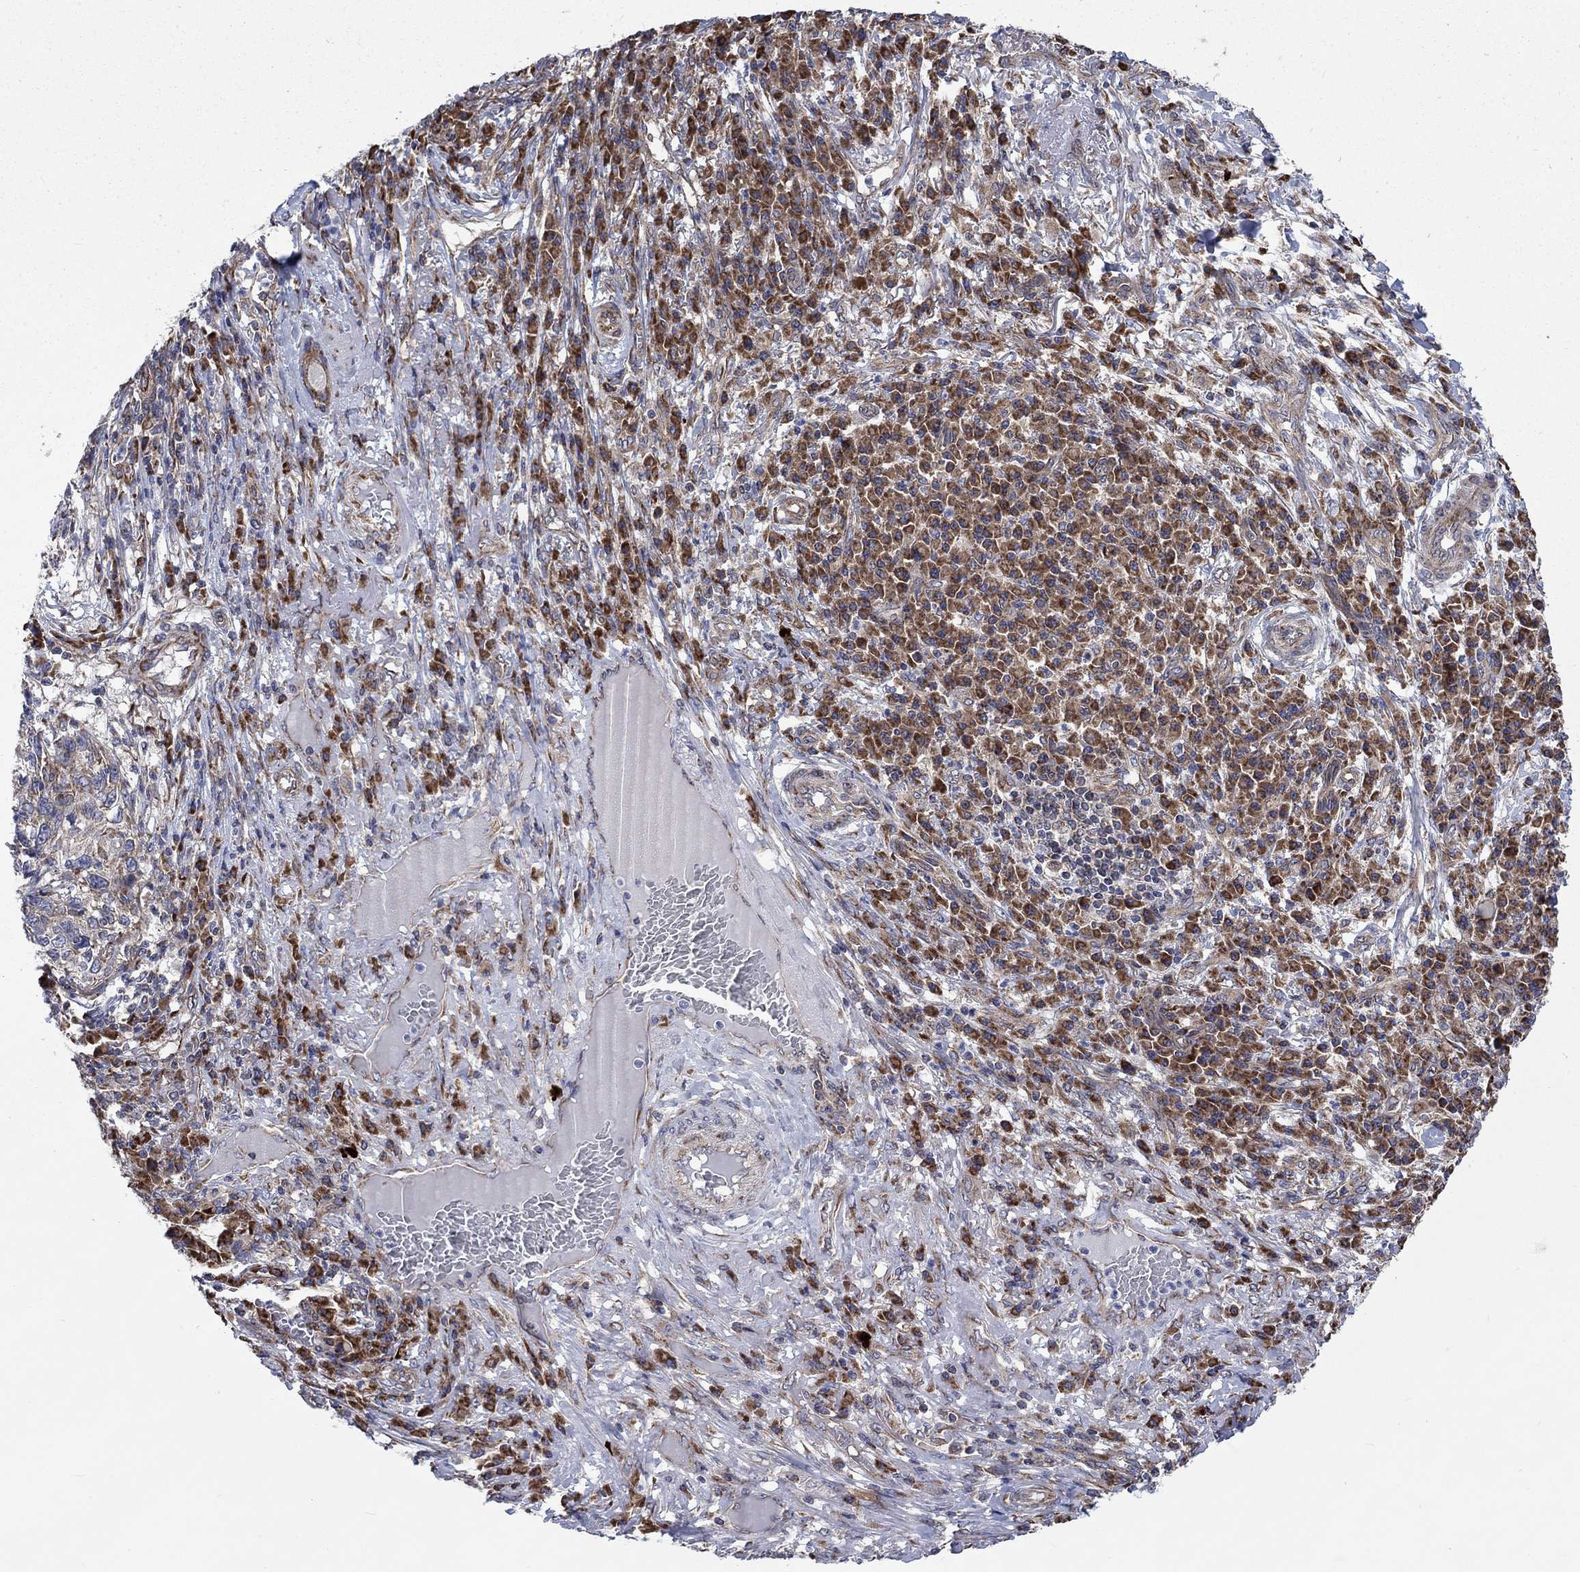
{"staining": {"intensity": "moderate", "quantity": "25%-75%", "location": "cytoplasmic/membranous"}, "tissue": "skin cancer", "cell_type": "Tumor cells", "image_type": "cancer", "snomed": [{"axis": "morphology", "description": "Squamous cell carcinoma, NOS"}, {"axis": "topography", "description": "Skin"}], "caption": "Immunohistochemical staining of human squamous cell carcinoma (skin) exhibits medium levels of moderate cytoplasmic/membranous protein staining in approximately 25%-75% of tumor cells. (Brightfield microscopy of DAB IHC at high magnification).", "gene": "RPLP0", "patient": {"sex": "male", "age": 92}}